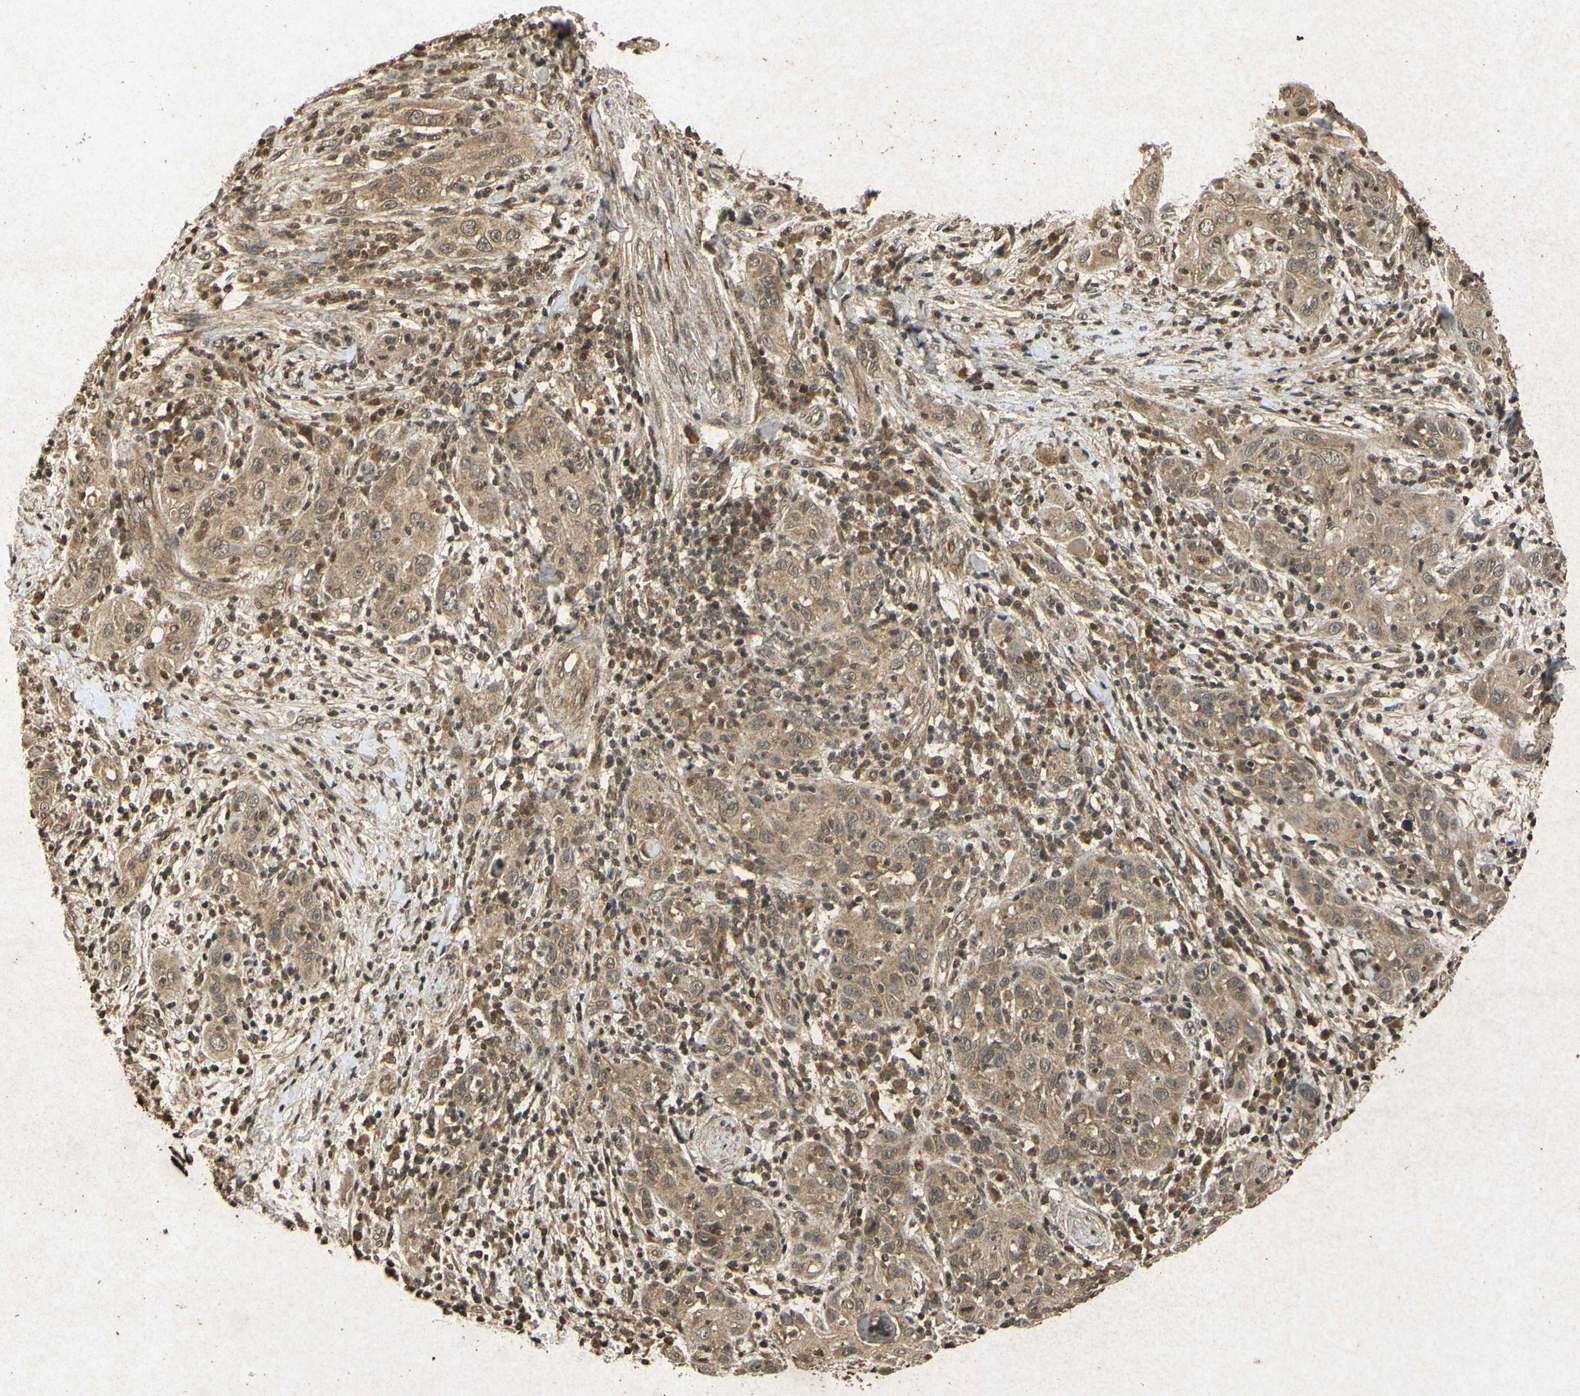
{"staining": {"intensity": "weak", "quantity": ">75%", "location": "cytoplasmic/membranous"}, "tissue": "skin cancer", "cell_type": "Tumor cells", "image_type": "cancer", "snomed": [{"axis": "morphology", "description": "Squamous cell carcinoma, NOS"}, {"axis": "topography", "description": "Skin"}], "caption": "Skin squamous cell carcinoma tissue demonstrates weak cytoplasmic/membranous positivity in approximately >75% of tumor cells, visualized by immunohistochemistry. (Stains: DAB (3,3'-diaminobenzidine) in brown, nuclei in blue, Microscopy: brightfield microscopy at high magnification).", "gene": "ATP6V1H", "patient": {"sex": "female", "age": 88}}